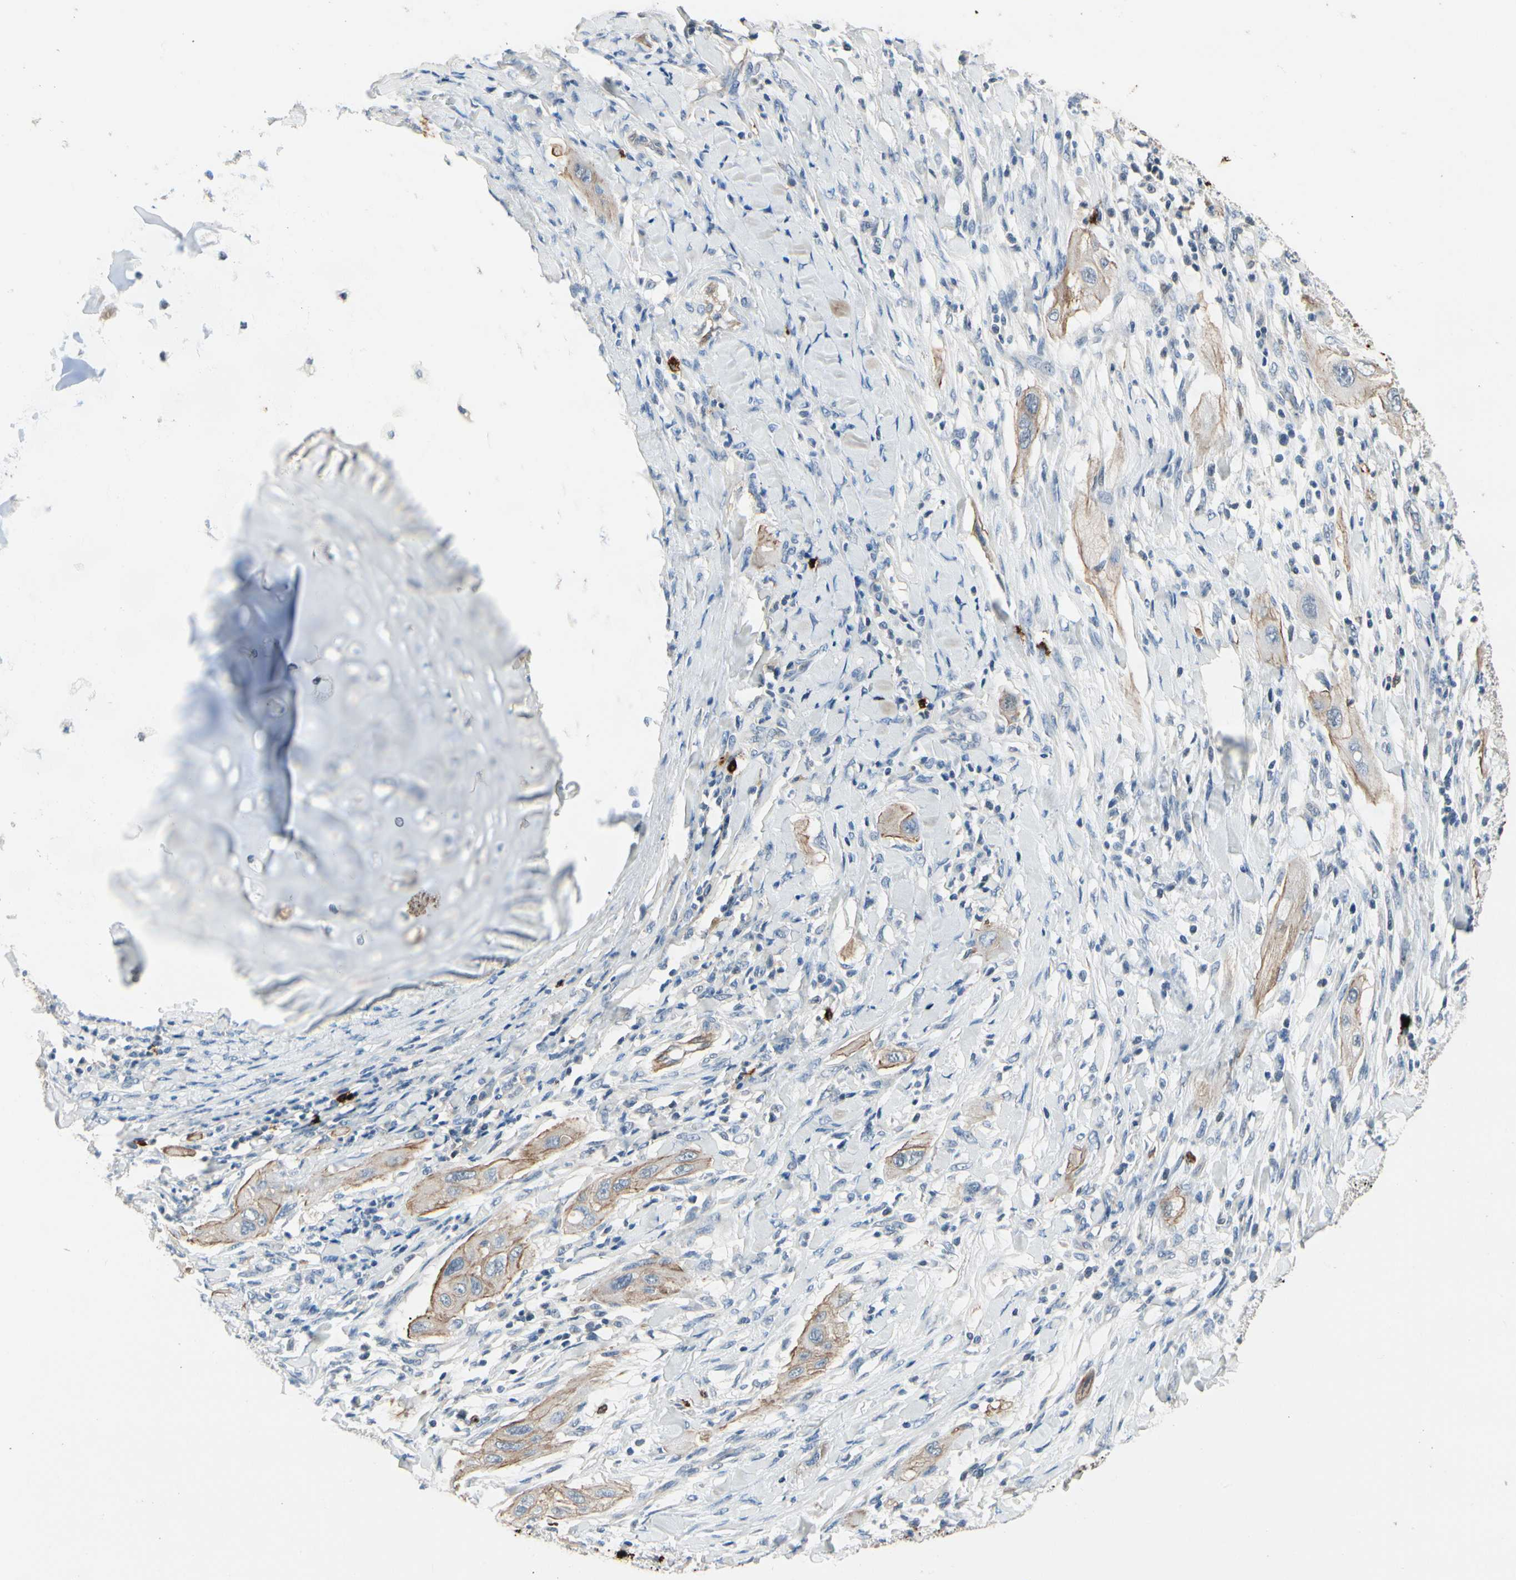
{"staining": {"intensity": "moderate", "quantity": ">75%", "location": "cytoplasmic/membranous"}, "tissue": "lung cancer", "cell_type": "Tumor cells", "image_type": "cancer", "snomed": [{"axis": "morphology", "description": "Squamous cell carcinoma, NOS"}, {"axis": "topography", "description": "Lung"}], "caption": "Moderate cytoplasmic/membranous positivity for a protein is present in about >75% of tumor cells of squamous cell carcinoma (lung) using immunohistochemistry.", "gene": "CPA3", "patient": {"sex": "female", "age": 47}}